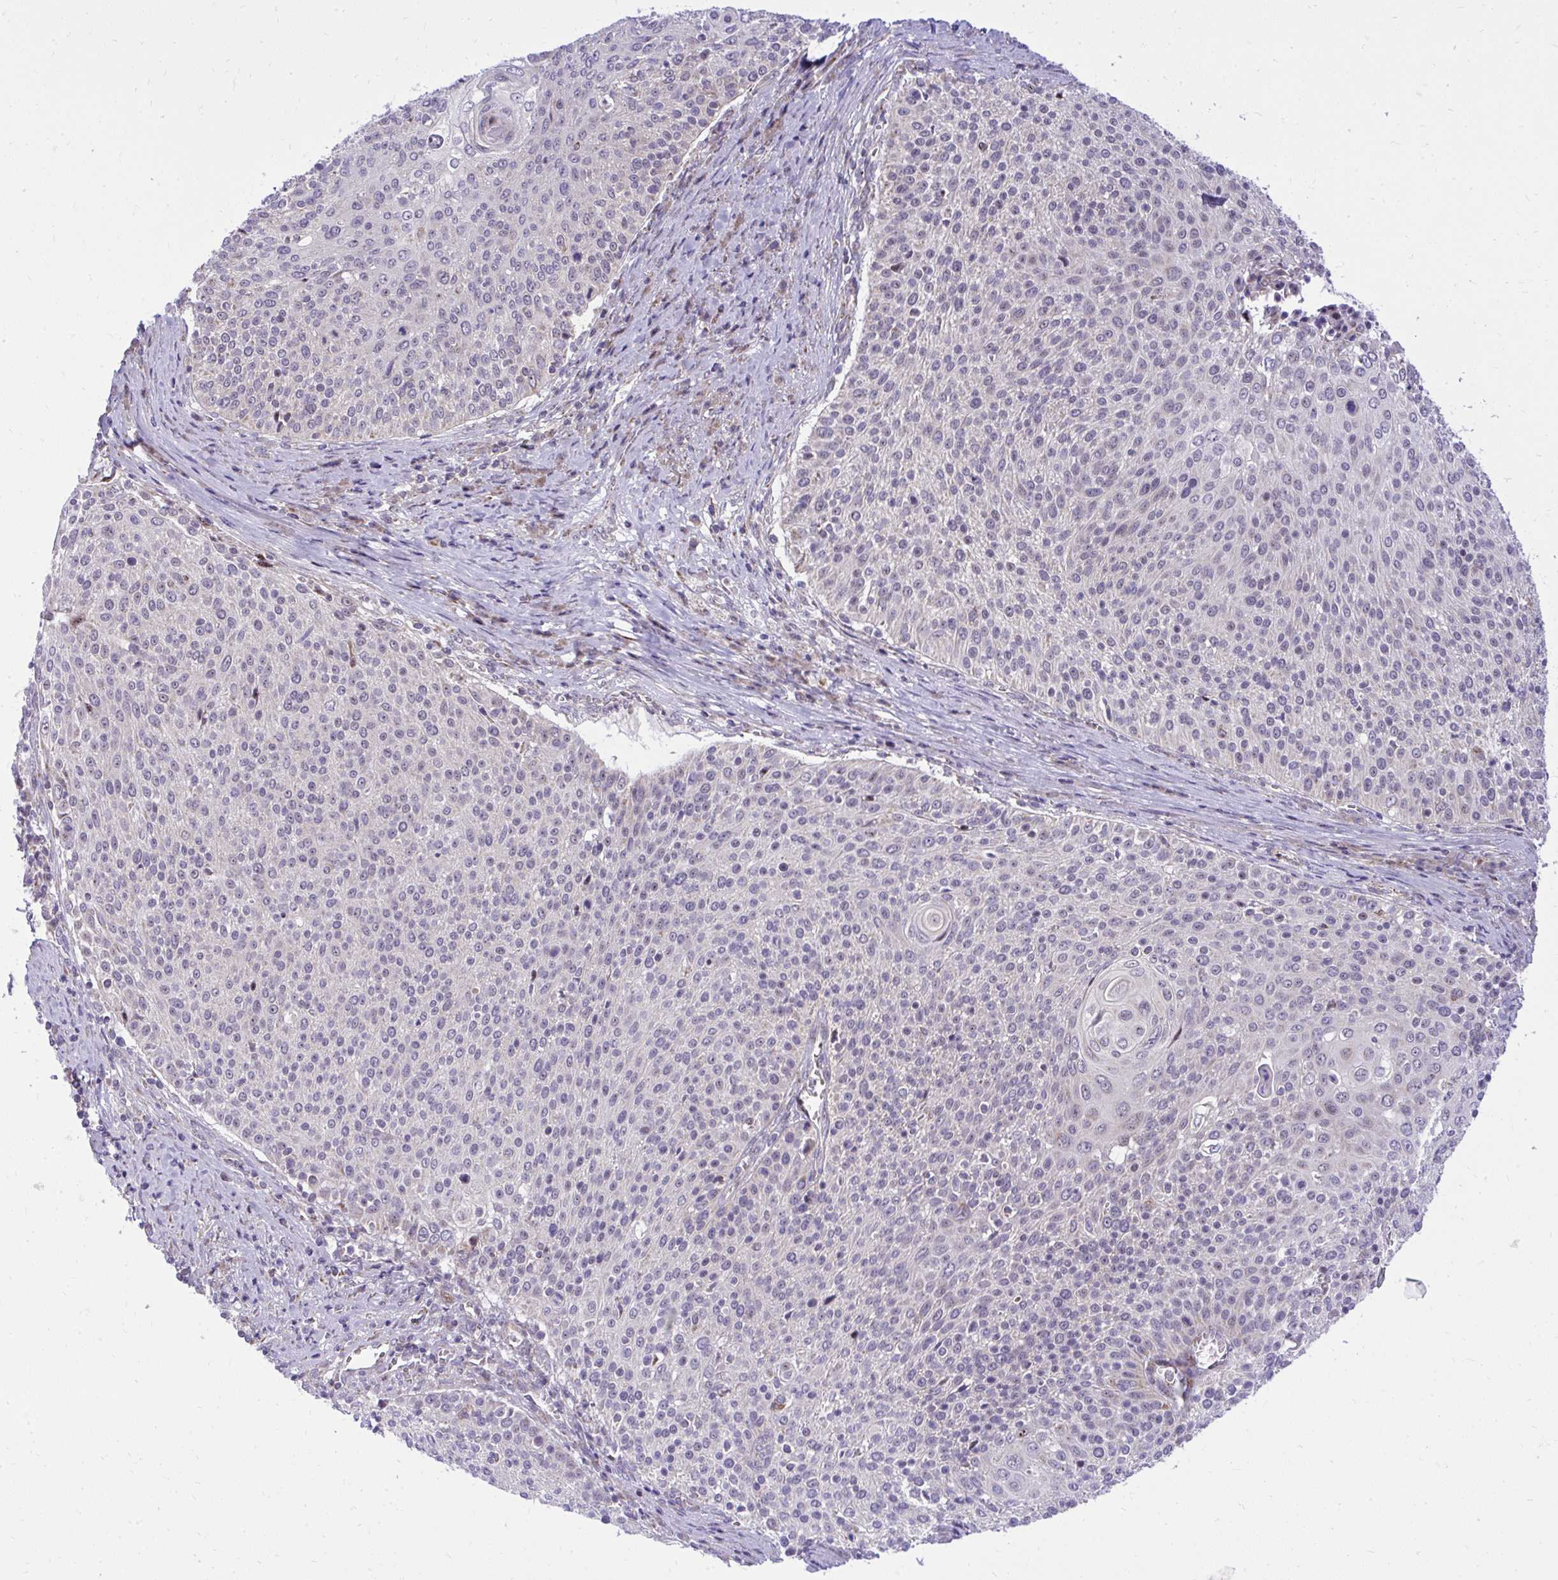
{"staining": {"intensity": "negative", "quantity": "none", "location": "none"}, "tissue": "cervical cancer", "cell_type": "Tumor cells", "image_type": "cancer", "snomed": [{"axis": "morphology", "description": "Squamous cell carcinoma, NOS"}, {"axis": "topography", "description": "Cervix"}], "caption": "The photomicrograph shows no significant staining in tumor cells of cervical cancer.", "gene": "GPRIN3", "patient": {"sex": "female", "age": 31}}